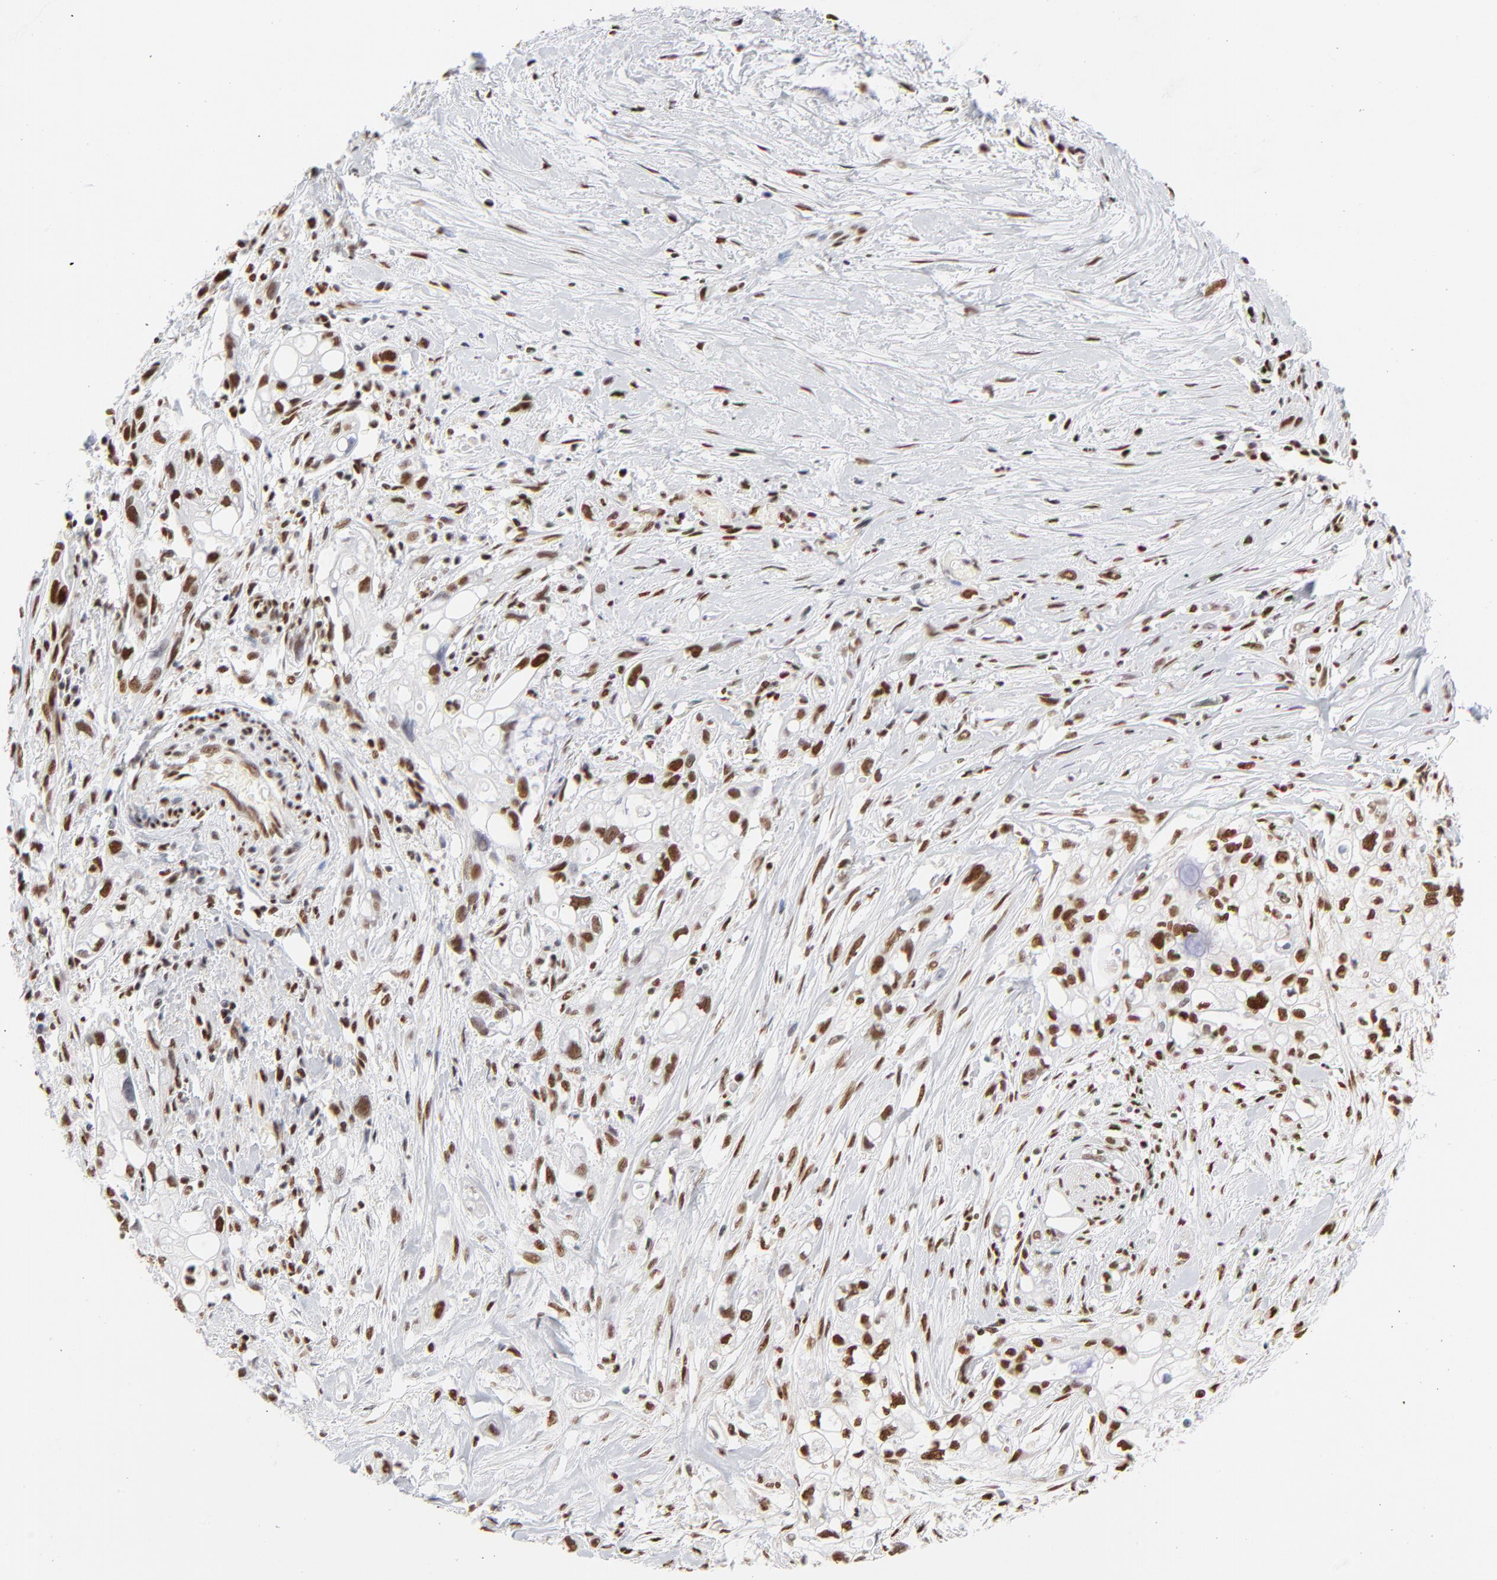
{"staining": {"intensity": "moderate", "quantity": ">75%", "location": "nuclear"}, "tissue": "pancreatic cancer", "cell_type": "Tumor cells", "image_type": "cancer", "snomed": [{"axis": "morphology", "description": "Normal tissue, NOS"}, {"axis": "topography", "description": "Pancreas"}], "caption": "Moderate nuclear staining for a protein is appreciated in approximately >75% of tumor cells of pancreatic cancer using IHC.", "gene": "CREB1", "patient": {"sex": "male", "age": 42}}